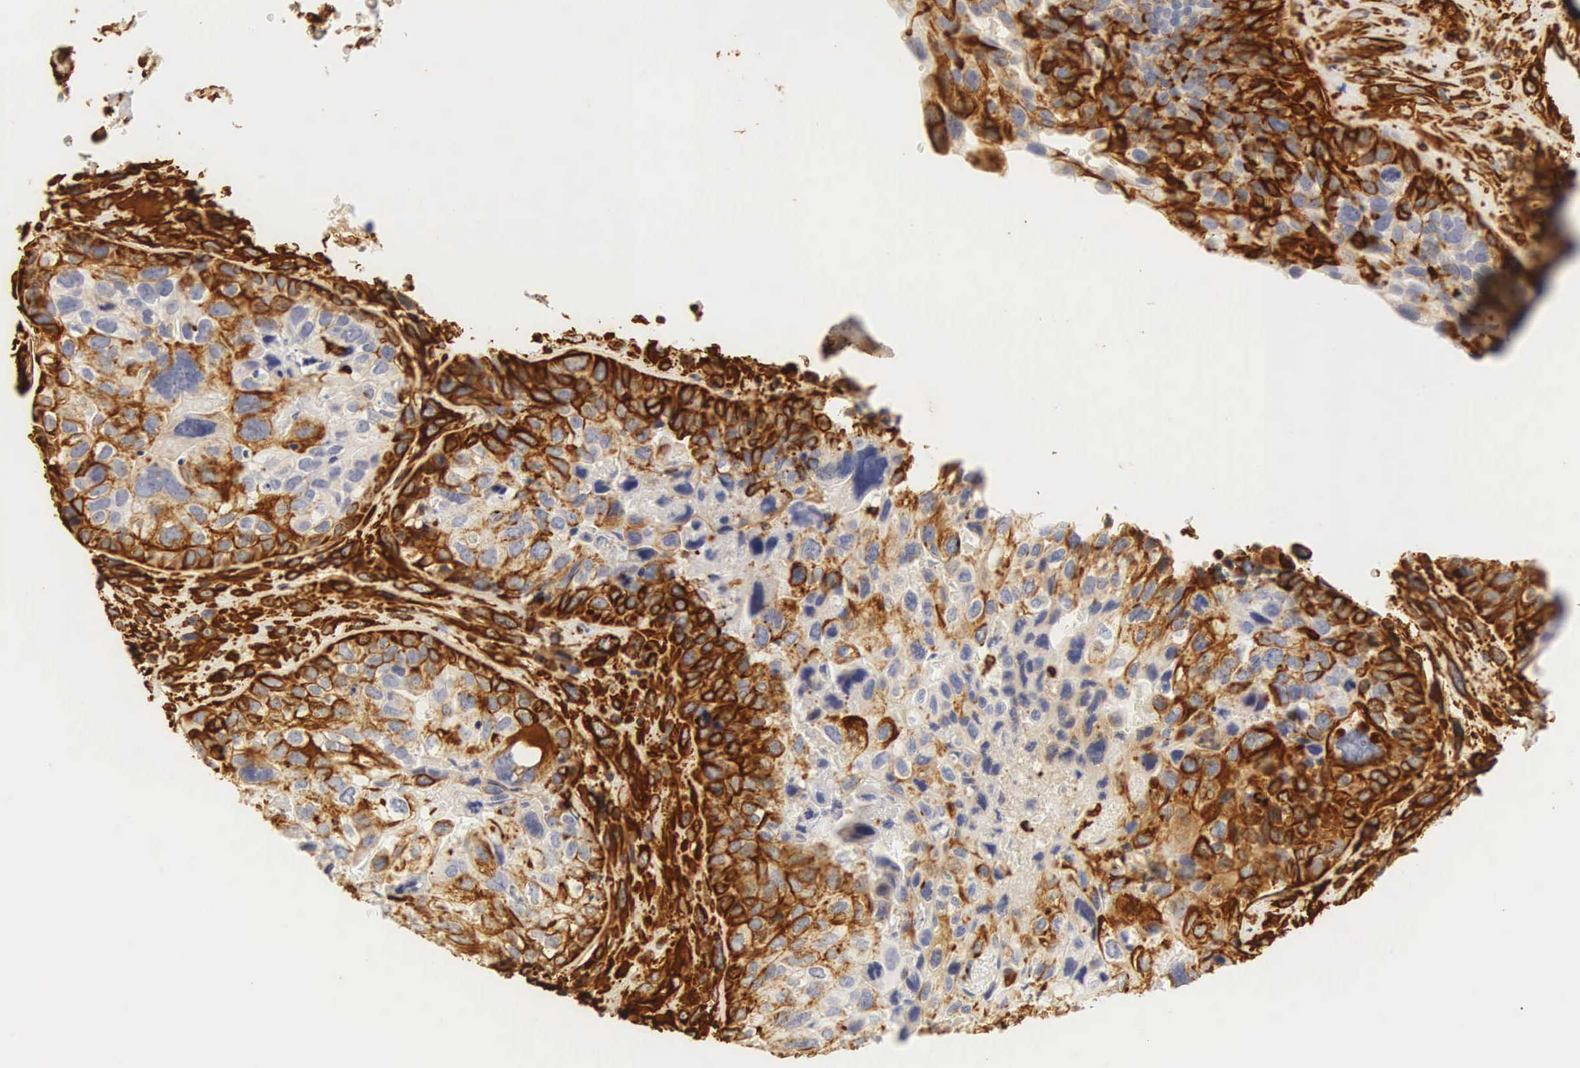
{"staining": {"intensity": "negative", "quantity": "none", "location": "none"}, "tissue": "breast cancer", "cell_type": "Tumor cells", "image_type": "cancer", "snomed": [{"axis": "morphology", "description": "Neoplasm, malignant, NOS"}, {"axis": "topography", "description": "Breast"}], "caption": "IHC micrograph of neoplastic tissue: human breast cancer stained with DAB (3,3'-diaminobenzidine) demonstrates no significant protein positivity in tumor cells.", "gene": "VIM", "patient": {"sex": "female", "age": 50}}